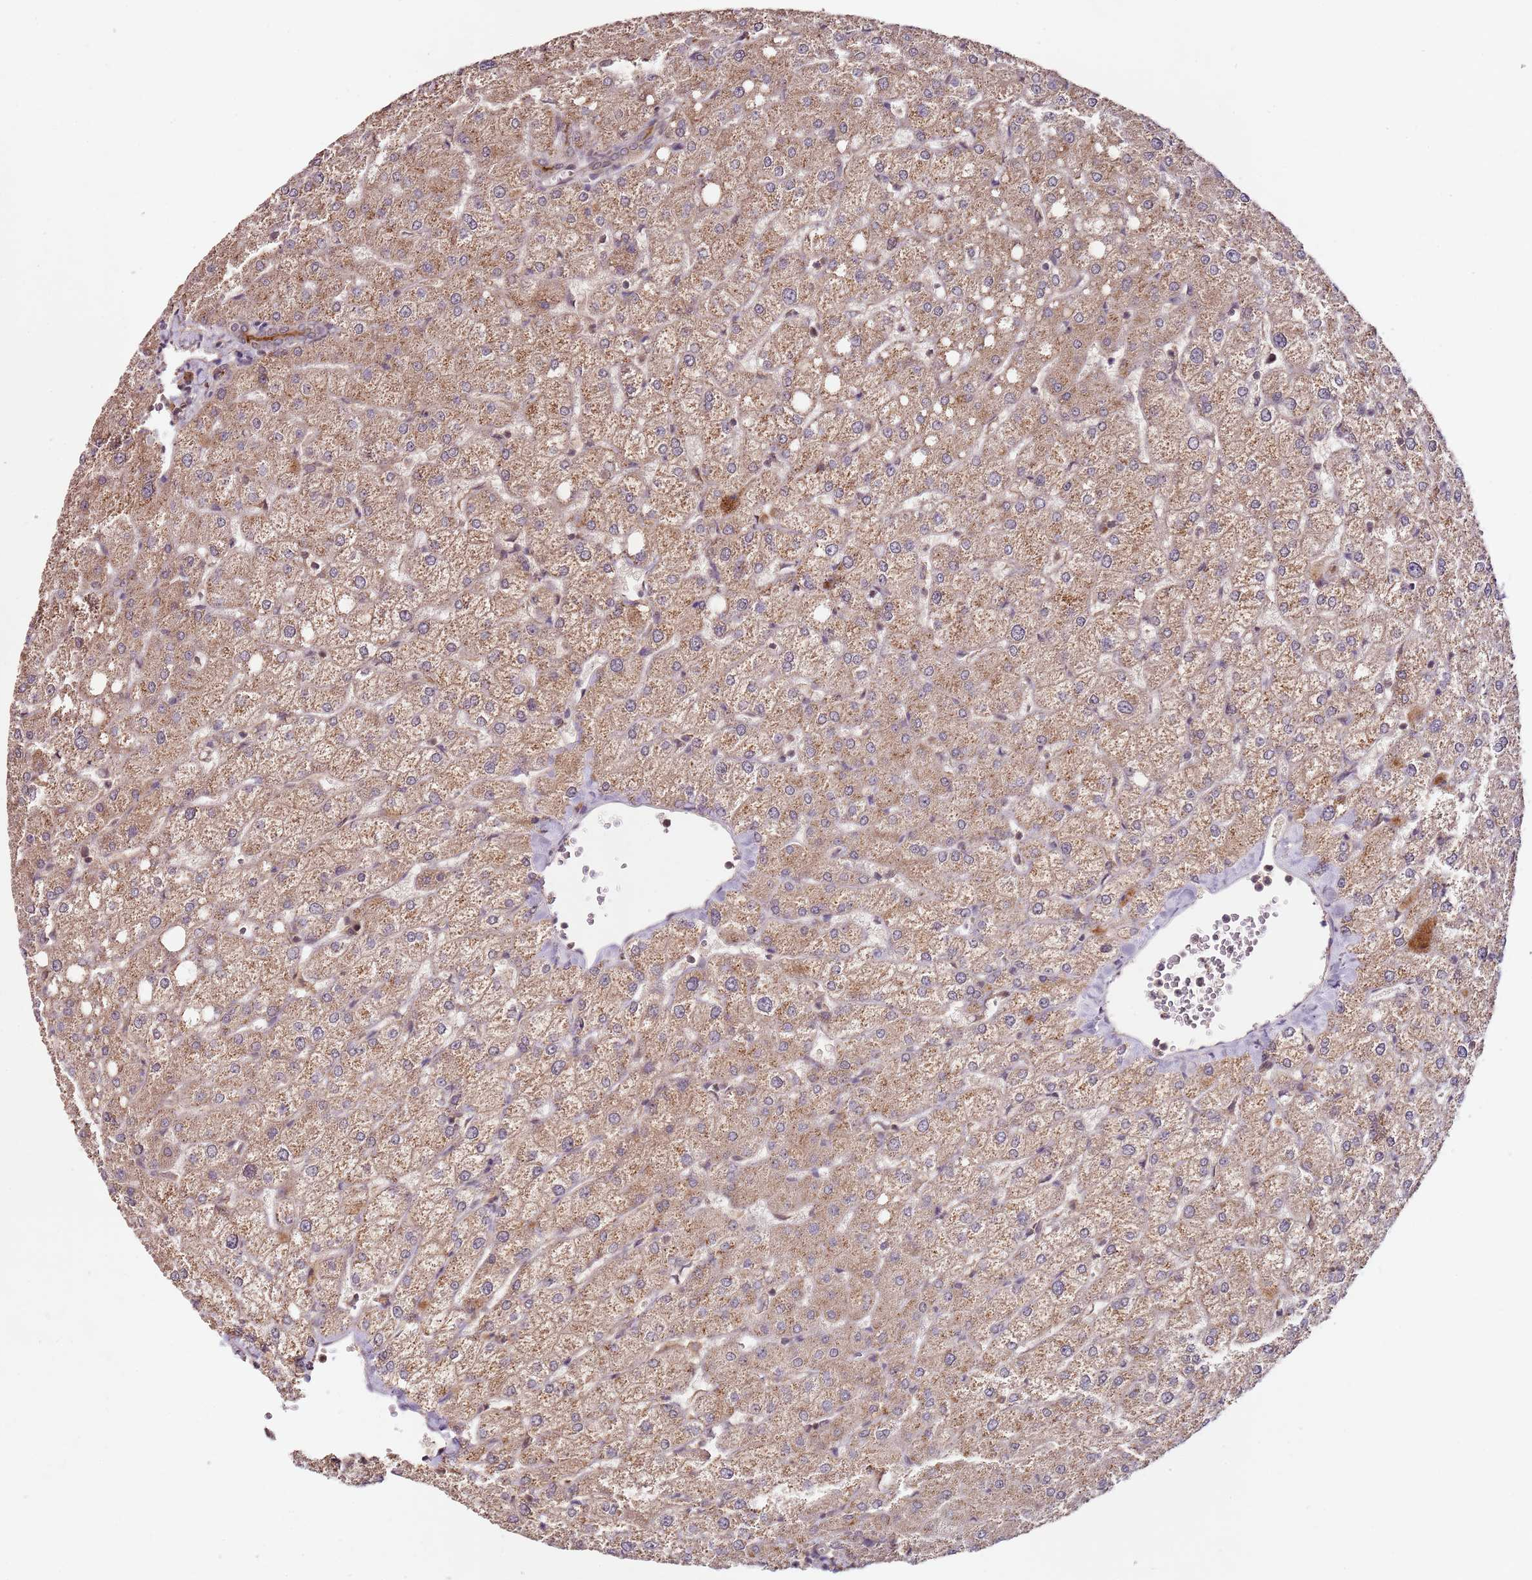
{"staining": {"intensity": "negative", "quantity": "none", "location": "none"}, "tissue": "liver", "cell_type": "Cholangiocytes", "image_type": "normal", "snomed": [{"axis": "morphology", "description": "Normal tissue, NOS"}, {"axis": "topography", "description": "Liver"}], "caption": "Immunohistochemistry (IHC) of normal human liver demonstrates no positivity in cholangiocytes. The staining was performed using DAB (3,3'-diaminobenzidine) to visualize the protein expression in brown, while the nuclei were stained in blue with hematoxylin (Magnification: 20x).", "gene": "LIN37", "patient": {"sex": "female", "age": 54}}